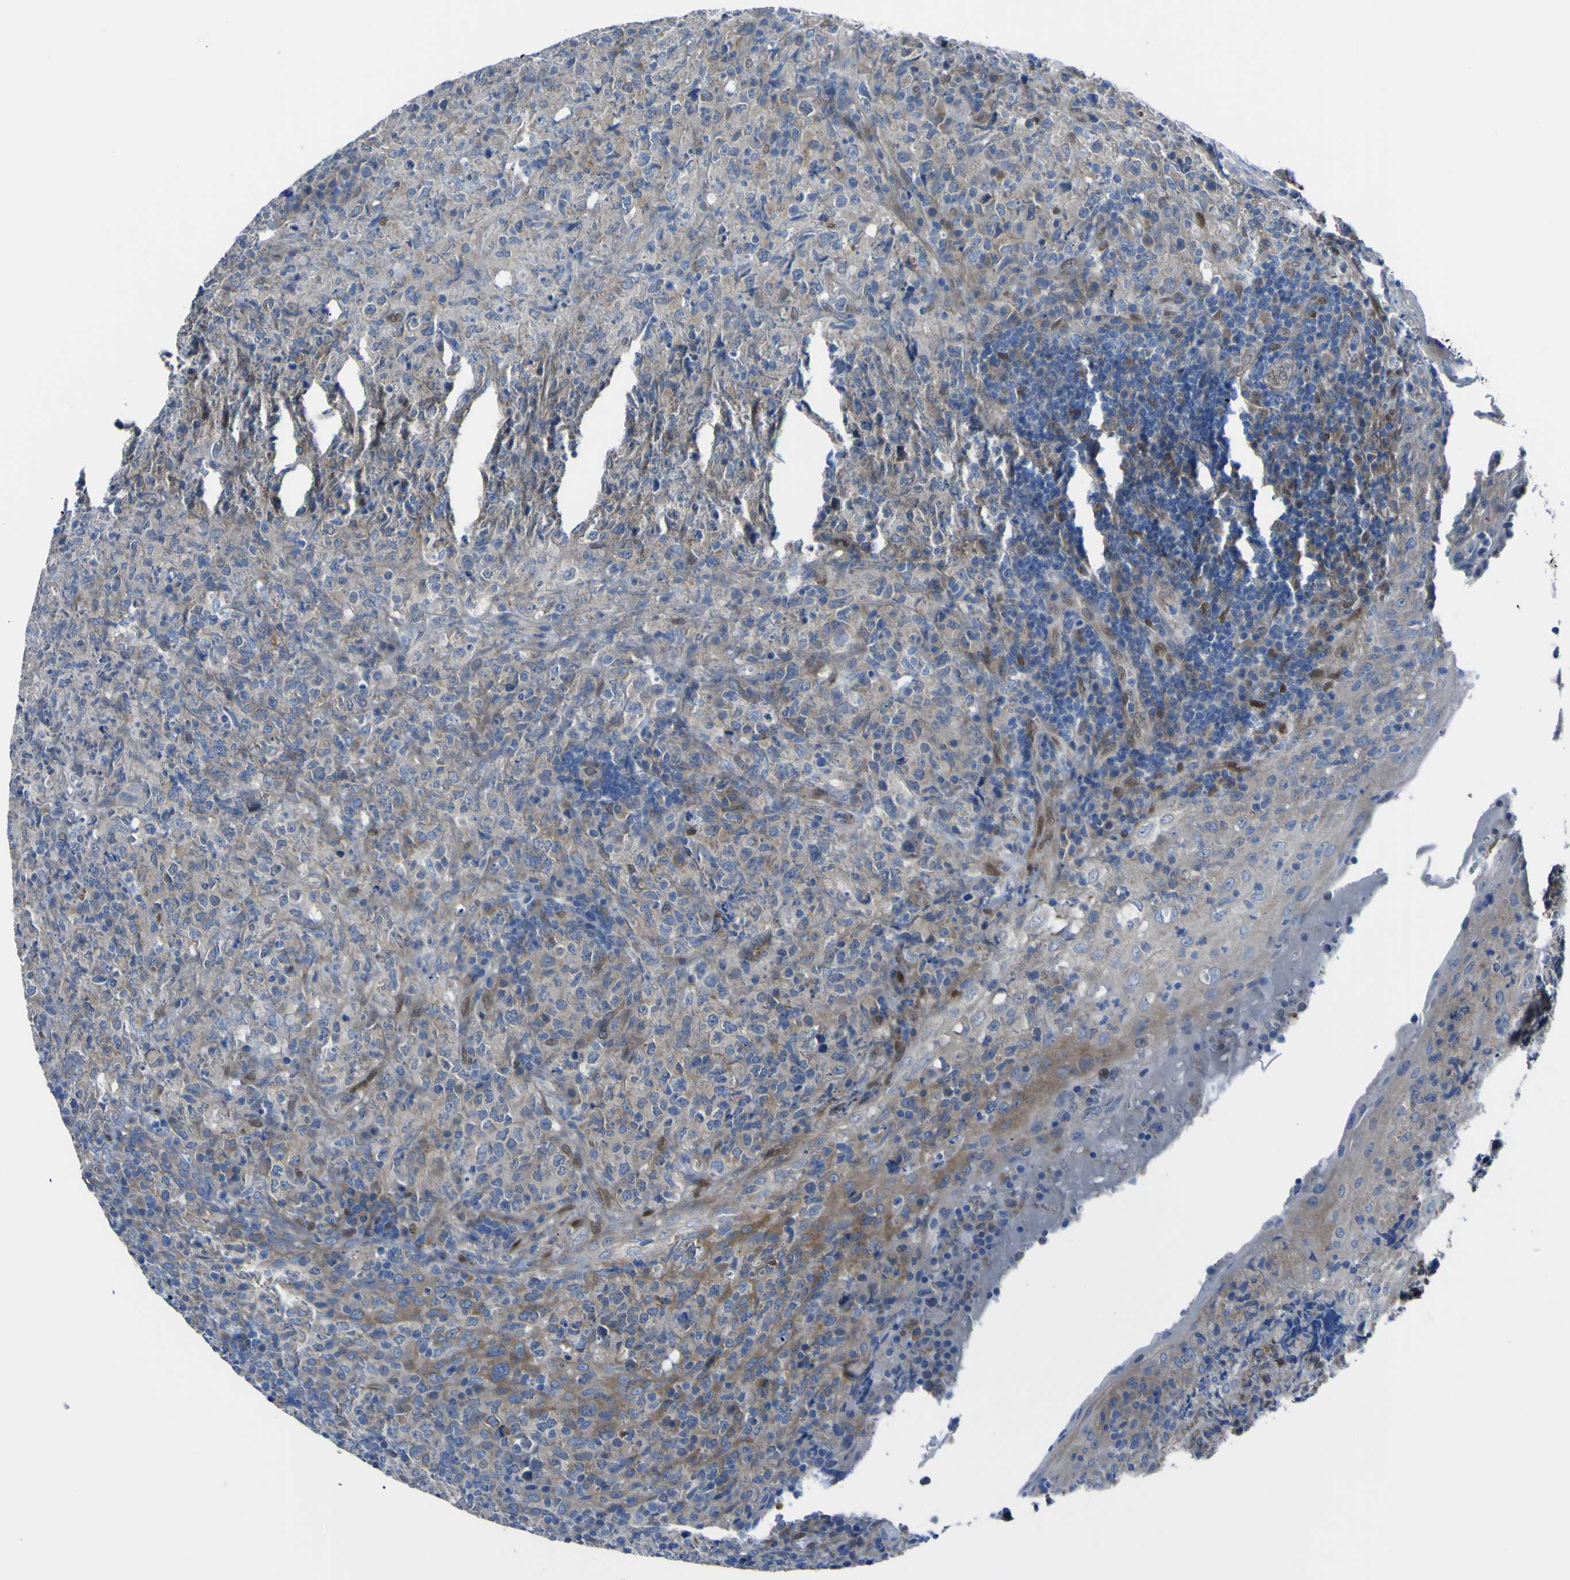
{"staining": {"intensity": "moderate", "quantity": "25%-75%", "location": "cytoplasmic/membranous"}, "tissue": "lymphoma", "cell_type": "Tumor cells", "image_type": "cancer", "snomed": [{"axis": "morphology", "description": "Malignant lymphoma, non-Hodgkin's type, High grade"}, {"axis": "topography", "description": "Tonsil"}], "caption": "This photomicrograph displays immunohistochemistry staining of human lymphoma, with medium moderate cytoplasmic/membranous positivity in about 25%-75% of tumor cells.", "gene": "LRRN1", "patient": {"sex": "female", "age": 36}}